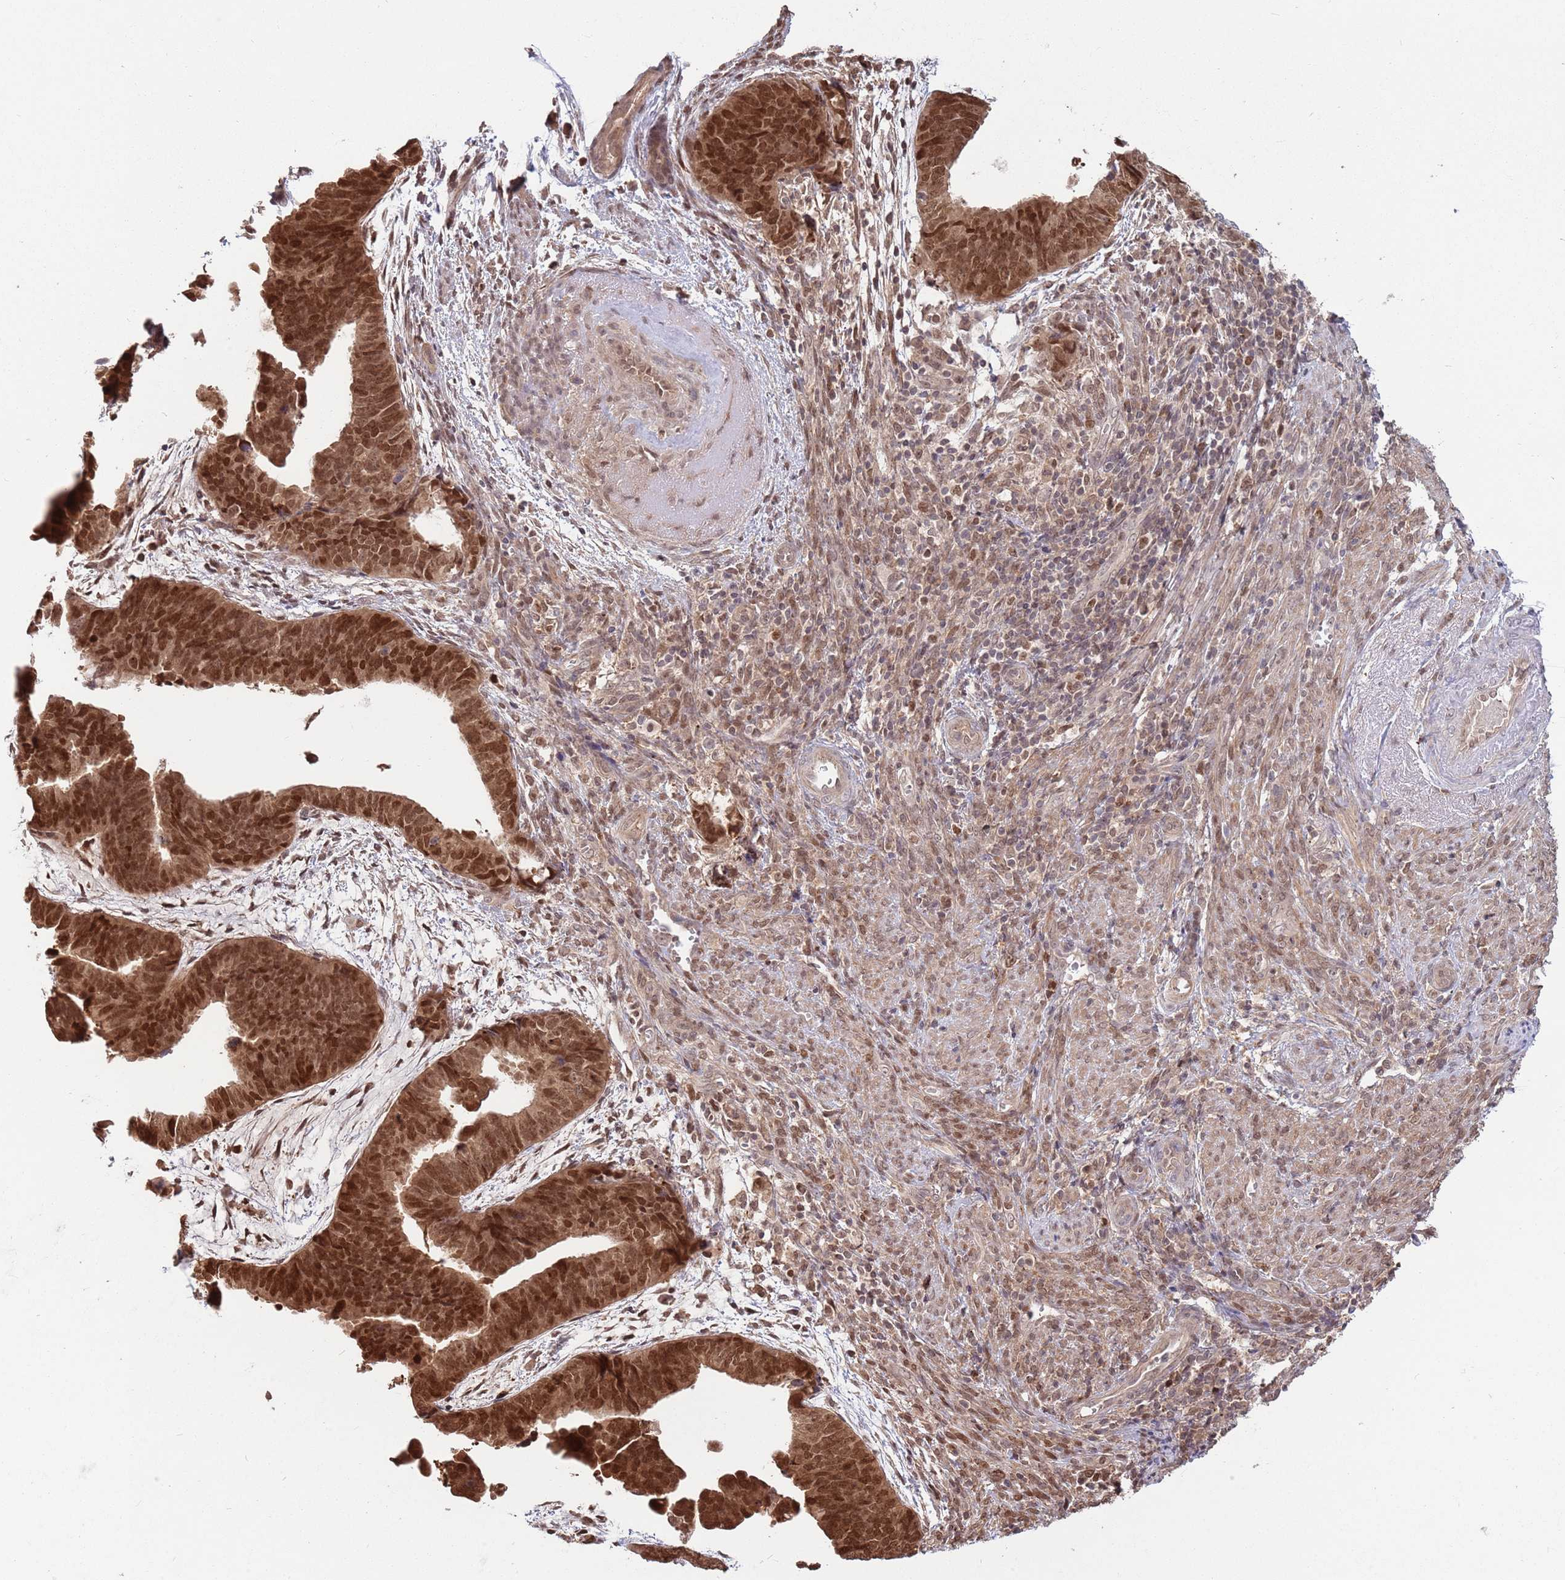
{"staining": {"intensity": "strong", "quantity": ">75%", "location": "cytoplasmic/membranous,nuclear"}, "tissue": "endometrial cancer", "cell_type": "Tumor cells", "image_type": "cancer", "snomed": [{"axis": "morphology", "description": "Adenocarcinoma, NOS"}, {"axis": "topography", "description": "Endometrium"}], "caption": "Immunohistochemical staining of endometrial cancer (adenocarcinoma) reveals high levels of strong cytoplasmic/membranous and nuclear protein staining in about >75% of tumor cells.", "gene": "SALL1", "patient": {"sex": "female", "age": 75}}